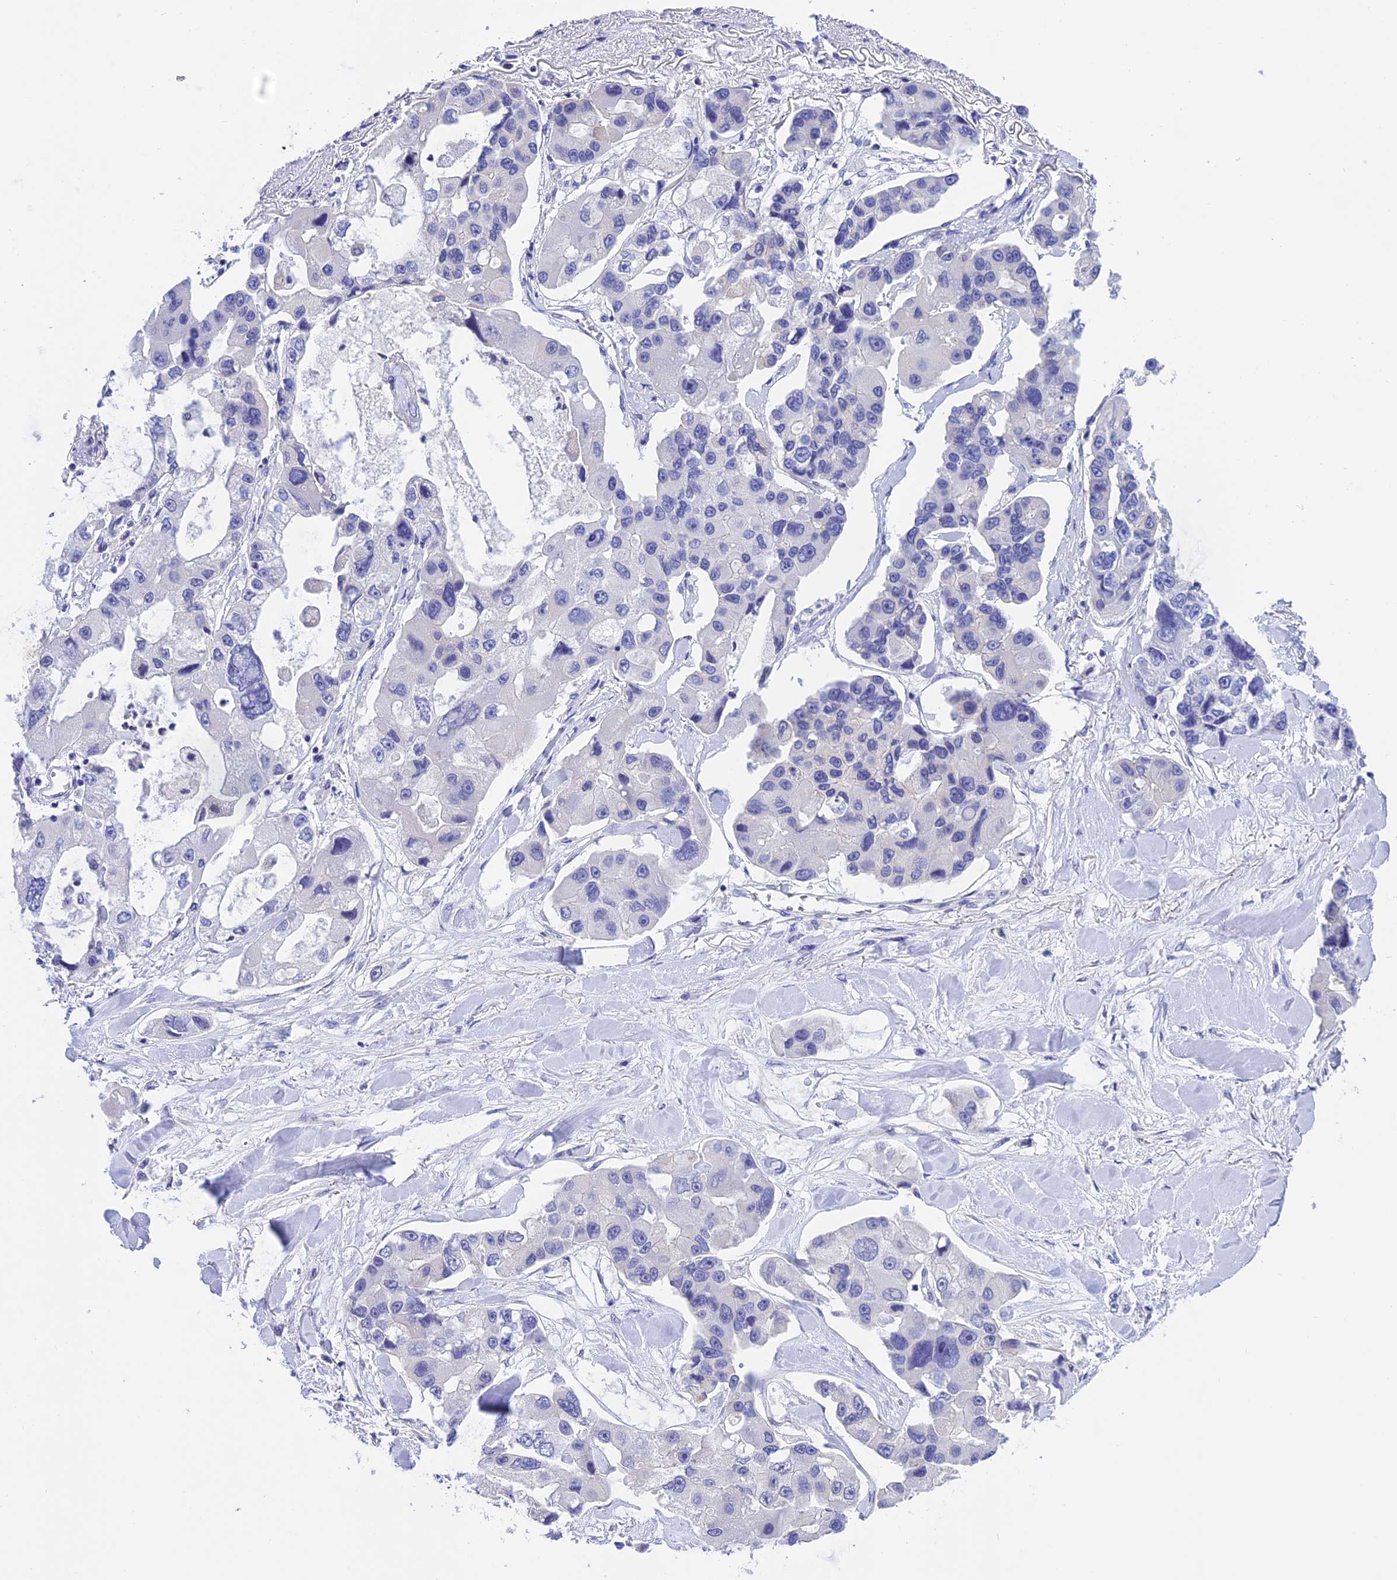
{"staining": {"intensity": "negative", "quantity": "none", "location": "none"}, "tissue": "lung cancer", "cell_type": "Tumor cells", "image_type": "cancer", "snomed": [{"axis": "morphology", "description": "Adenocarcinoma, NOS"}, {"axis": "topography", "description": "Lung"}], "caption": "The image reveals no significant staining in tumor cells of lung cancer (adenocarcinoma). Brightfield microscopy of immunohistochemistry (IHC) stained with DAB (brown) and hematoxylin (blue), captured at high magnification.", "gene": "C17orf67", "patient": {"sex": "female", "age": 54}}